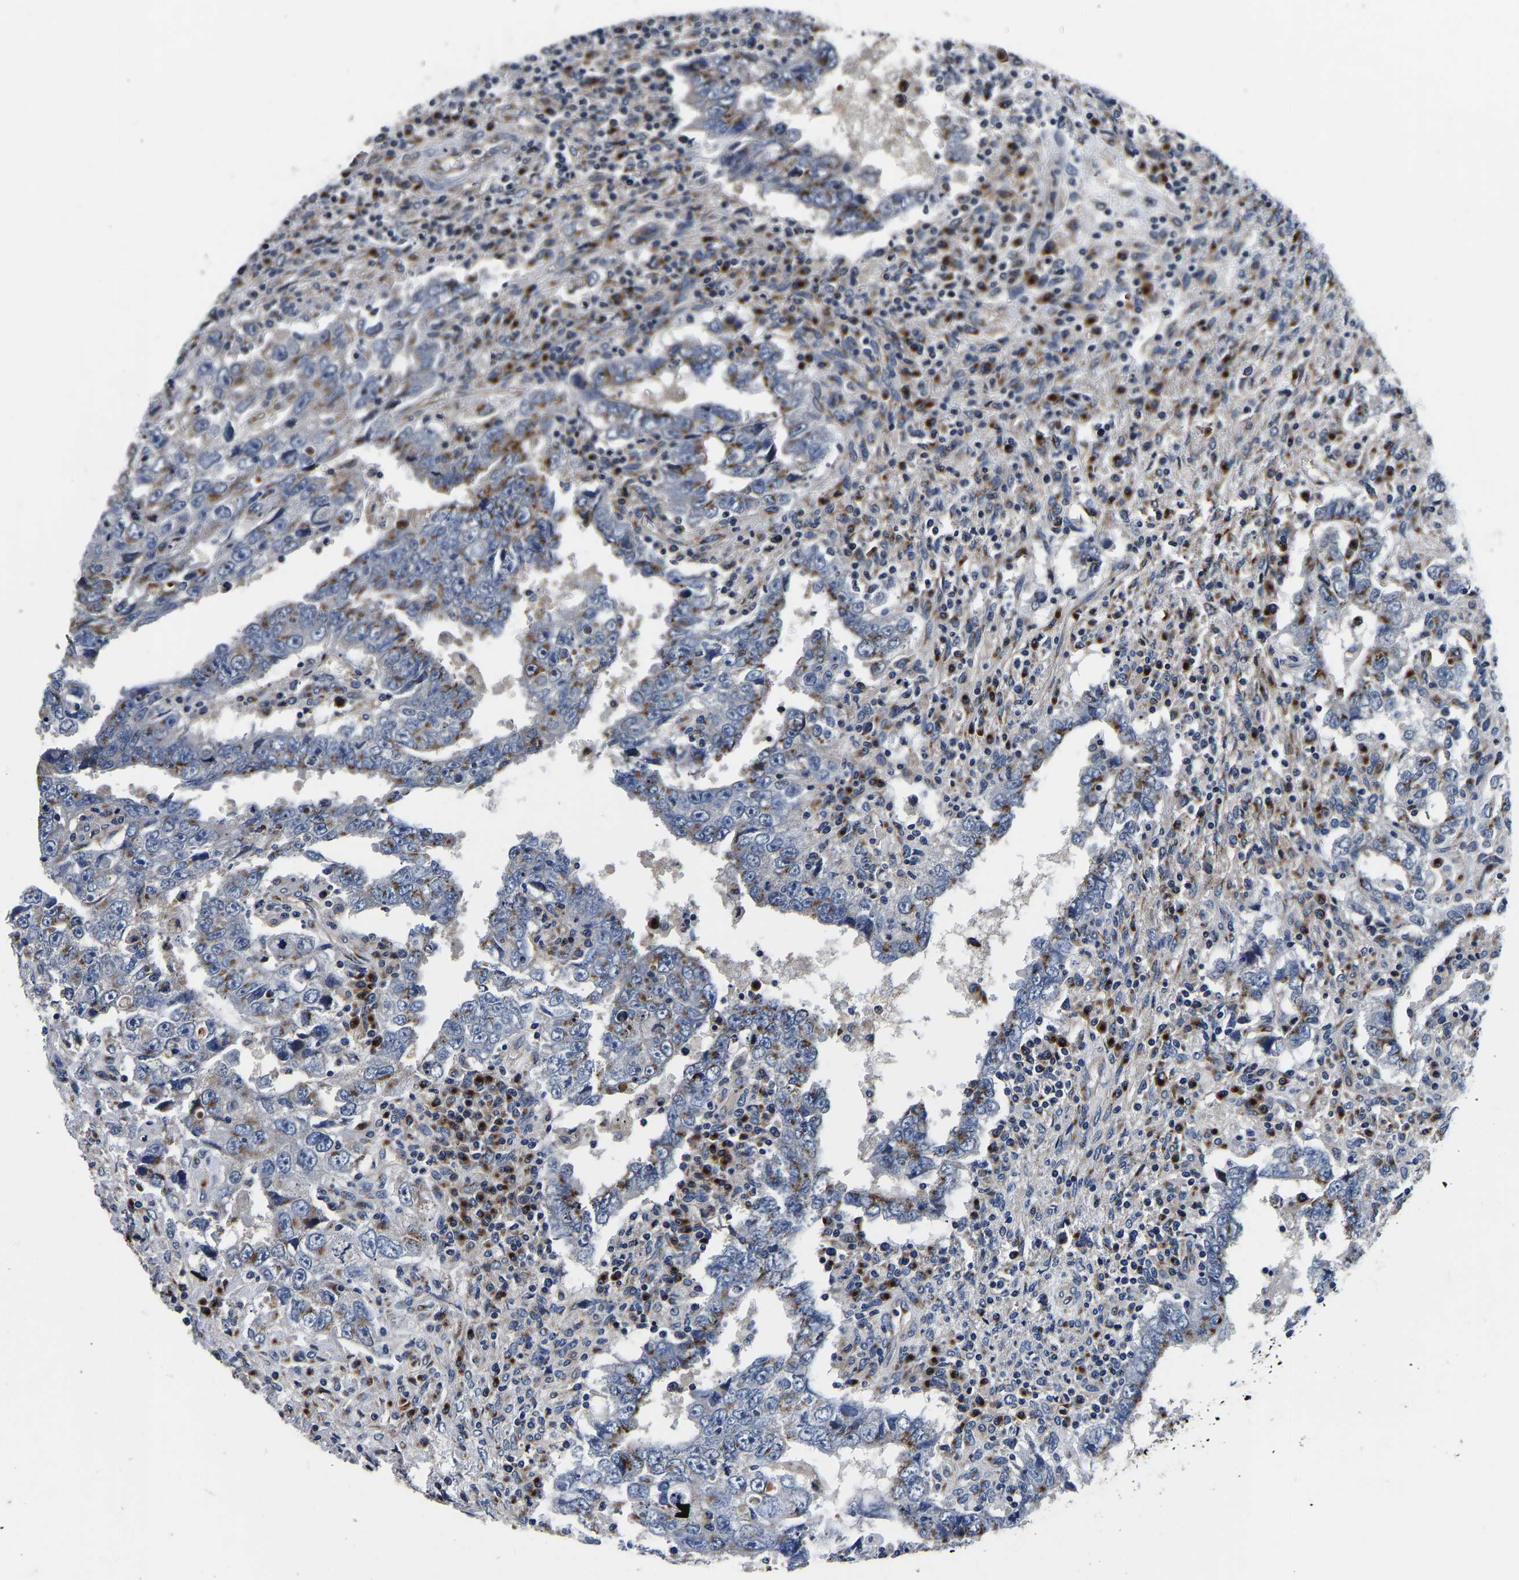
{"staining": {"intensity": "moderate", "quantity": "25%-75%", "location": "cytoplasmic/membranous"}, "tissue": "testis cancer", "cell_type": "Tumor cells", "image_type": "cancer", "snomed": [{"axis": "morphology", "description": "Carcinoma, Embryonal, NOS"}, {"axis": "topography", "description": "Testis"}], "caption": "Immunohistochemistry of testis embryonal carcinoma reveals medium levels of moderate cytoplasmic/membranous expression in approximately 25%-75% of tumor cells.", "gene": "RABAC1", "patient": {"sex": "male", "age": 26}}